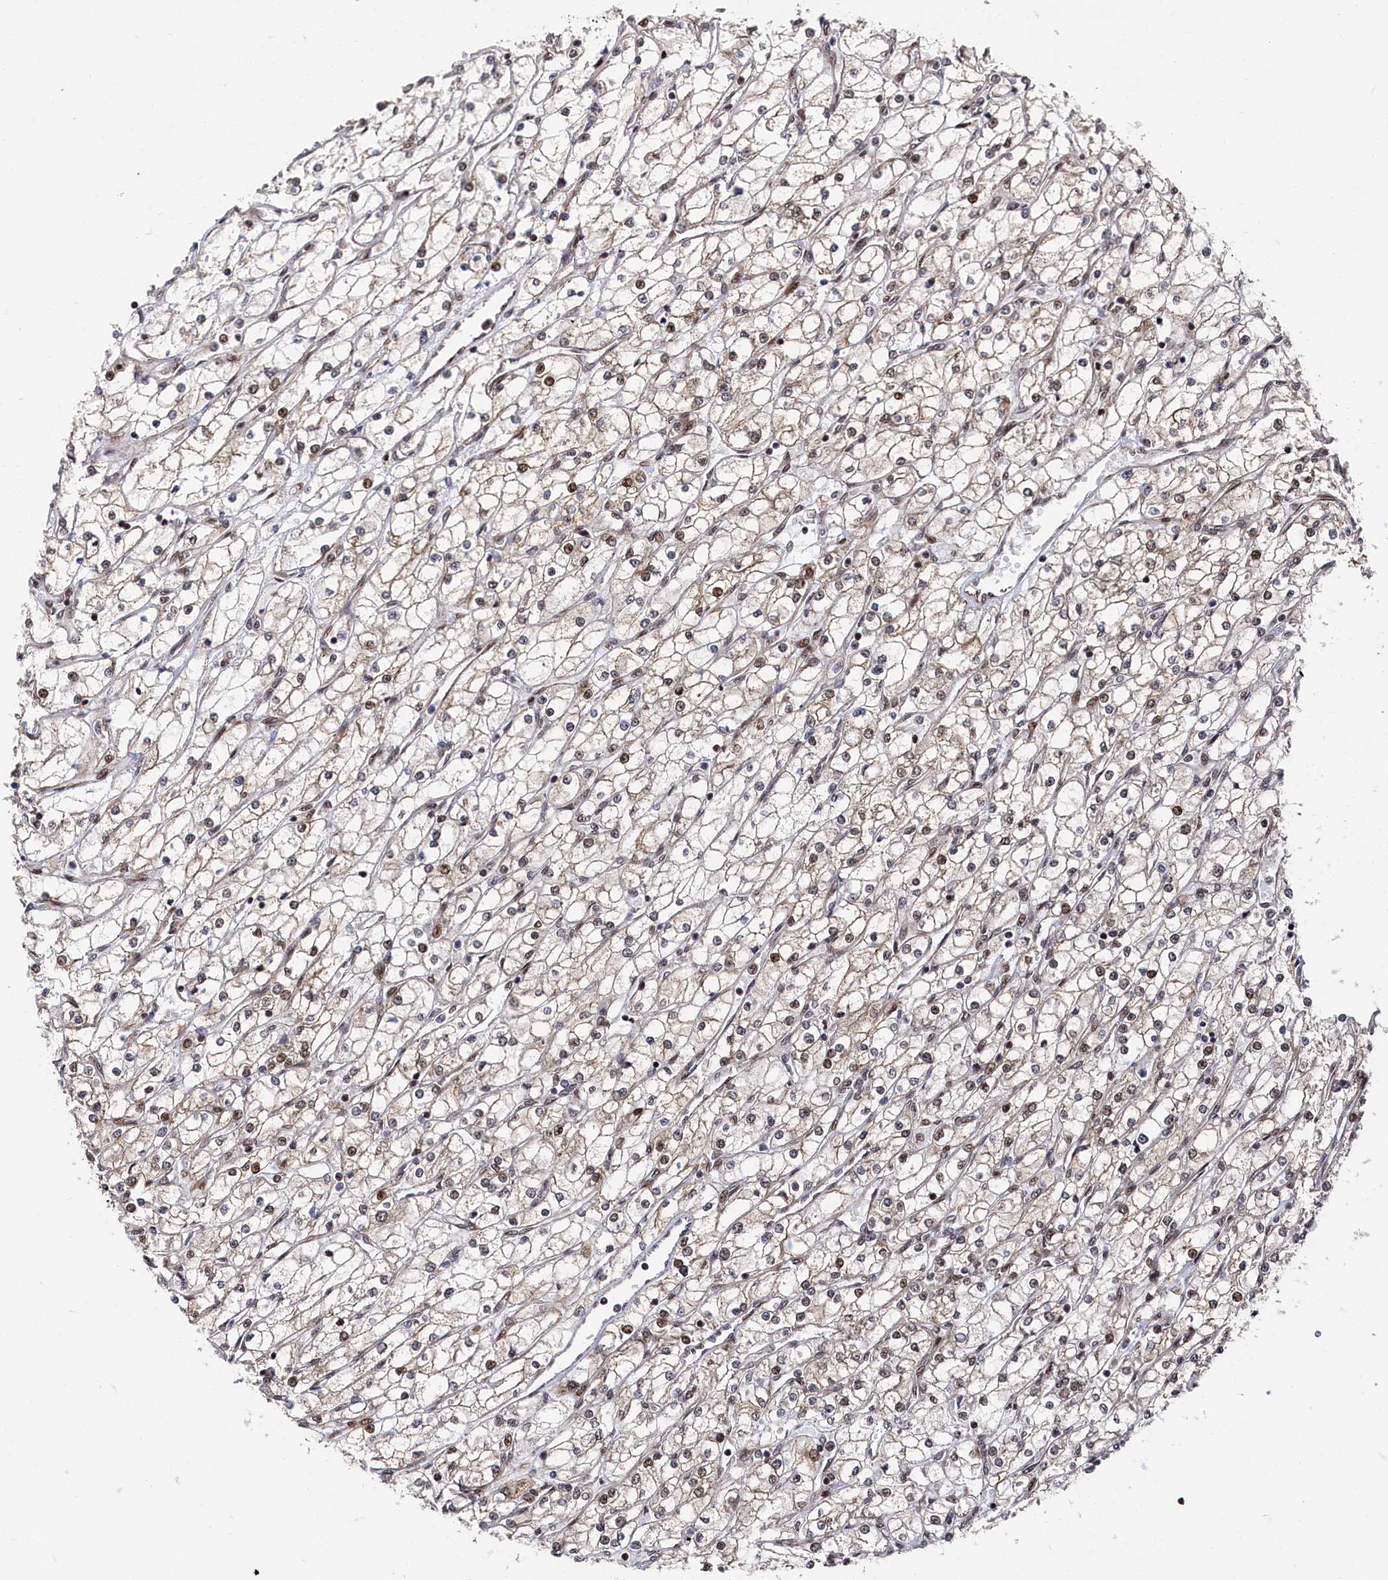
{"staining": {"intensity": "weak", "quantity": "25%-75%", "location": "nuclear"}, "tissue": "renal cancer", "cell_type": "Tumor cells", "image_type": "cancer", "snomed": [{"axis": "morphology", "description": "Adenocarcinoma, NOS"}, {"axis": "topography", "description": "Kidney"}], "caption": "A low amount of weak nuclear expression is seen in about 25%-75% of tumor cells in adenocarcinoma (renal) tissue. (DAB IHC with brightfield microscopy, high magnification).", "gene": "BUB3", "patient": {"sex": "male", "age": 80}}